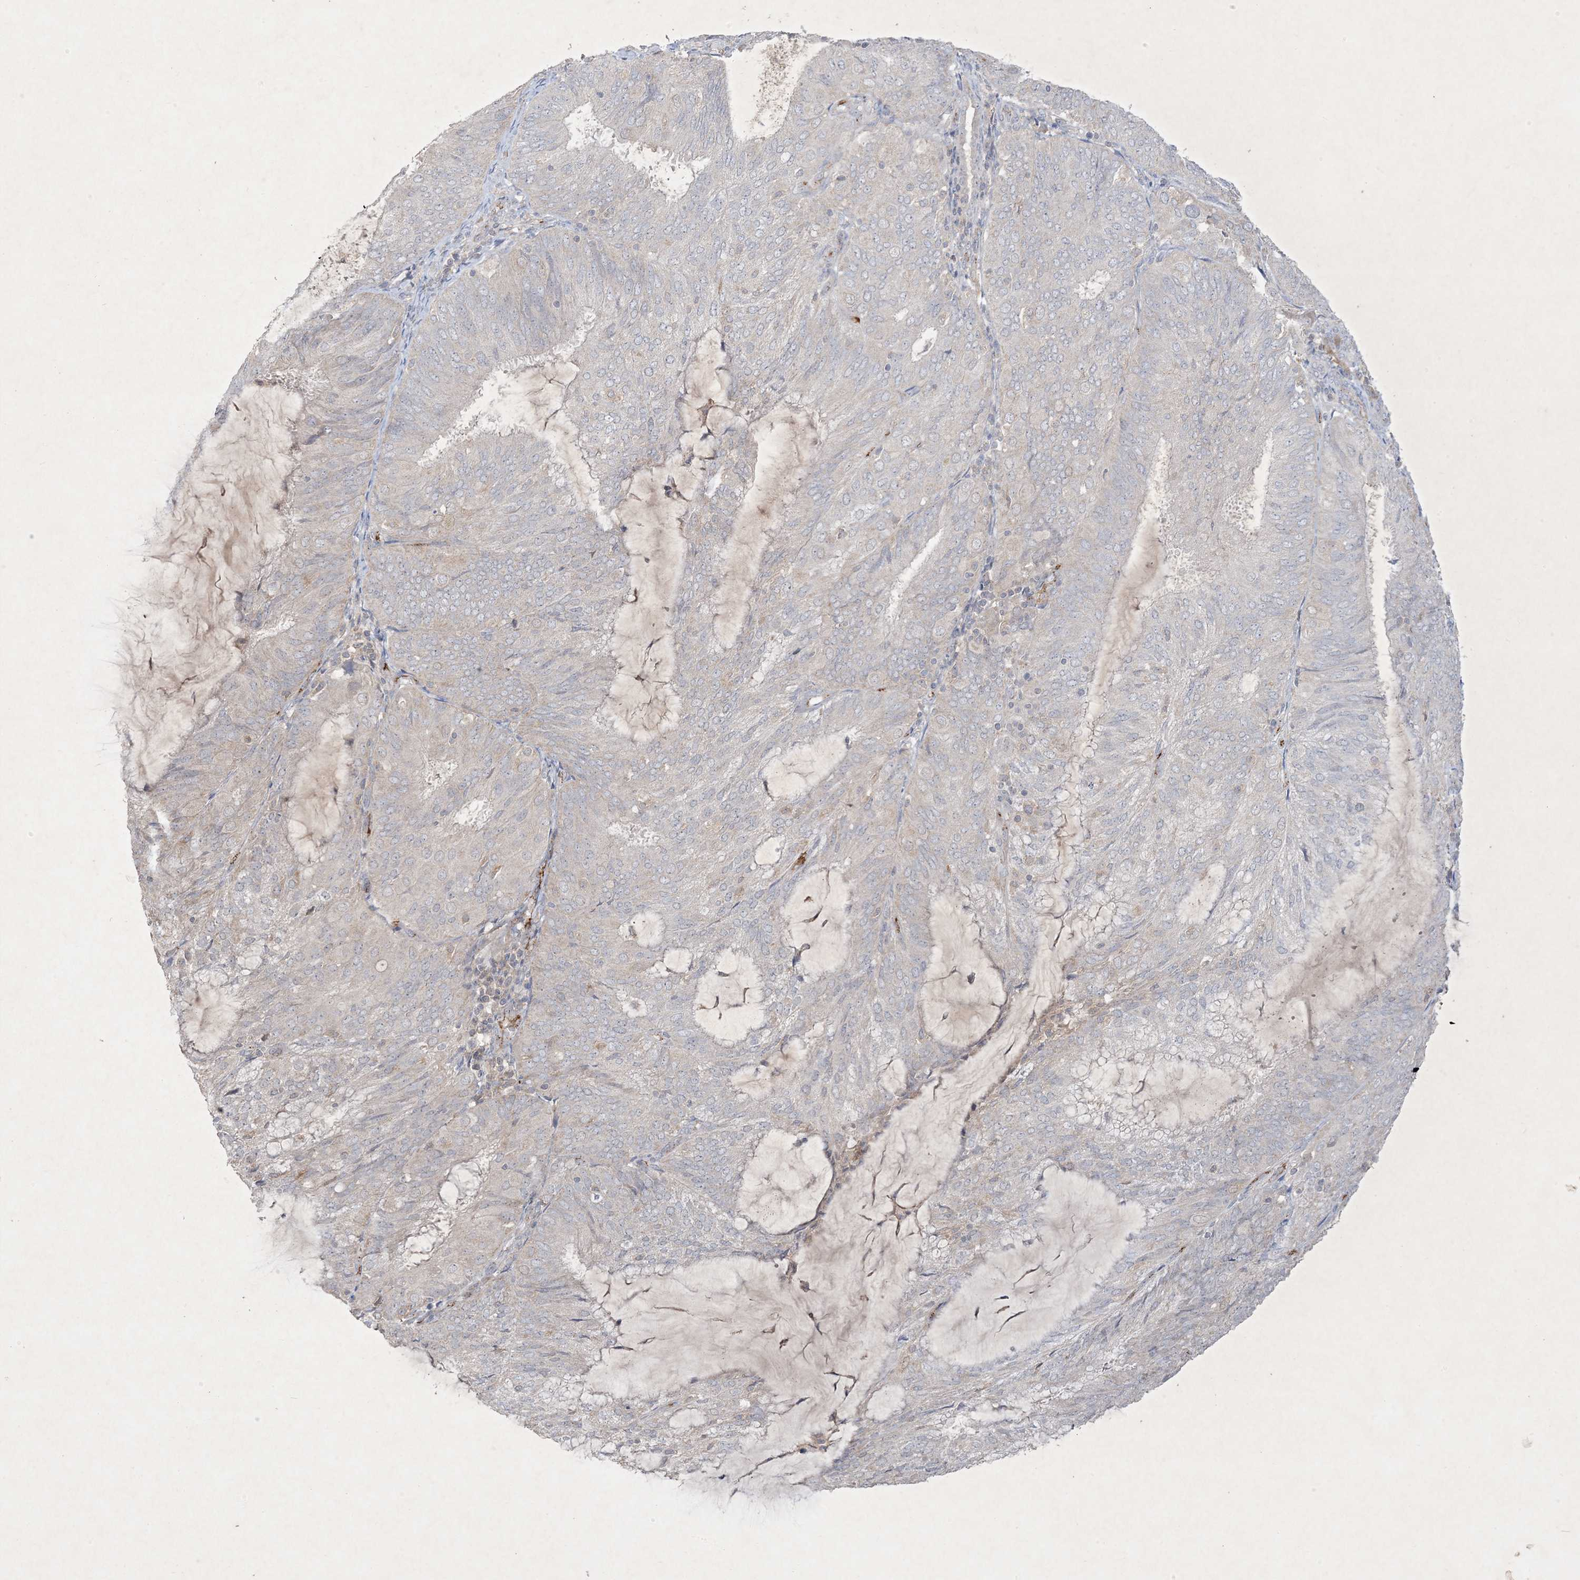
{"staining": {"intensity": "negative", "quantity": "none", "location": "none"}, "tissue": "endometrial cancer", "cell_type": "Tumor cells", "image_type": "cancer", "snomed": [{"axis": "morphology", "description": "Adenocarcinoma, NOS"}, {"axis": "topography", "description": "Endometrium"}], "caption": "Immunohistochemical staining of human adenocarcinoma (endometrial) reveals no significant expression in tumor cells.", "gene": "PRSS36", "patient": {"sex": "female", "age": 81}}